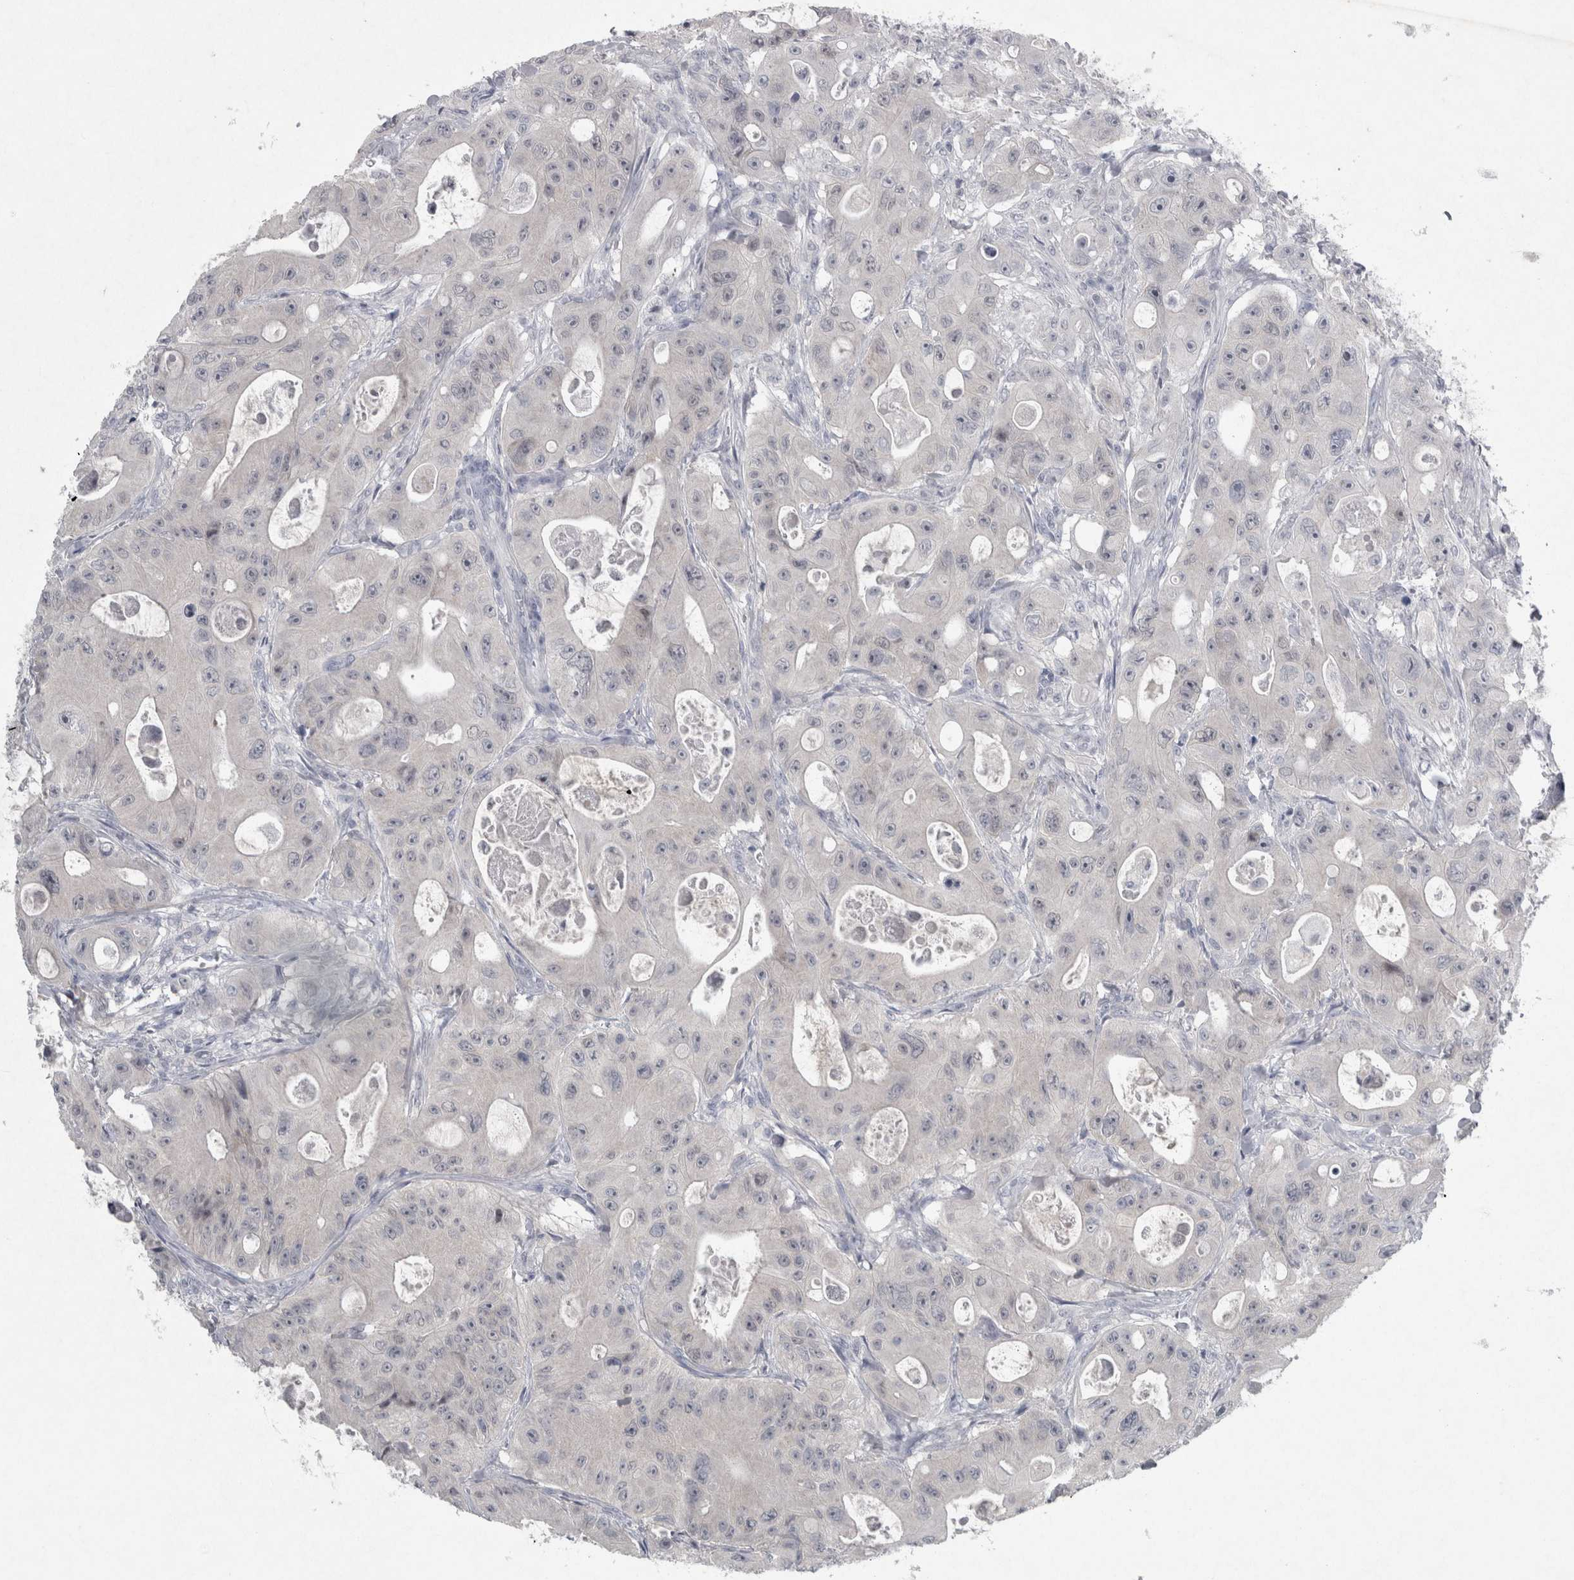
{"staining": {"intensity": "negative", "quantity": "none", "location": "none"}, "tissue": "colorectal cancer", "cell_type": "Tumor cells", "image_type": "cancer", "snomed": [{"axis": "morphology", "description": "Adenocarcinoma, NOS"}, {"axis": "topography", "description": "Colon"}], "caption": "High magnification brightfield microscopy of colorectal cancer stained with DAB (3,3'-diaminobenzidine) (brown) and counterstained with hematoxylin (blue): tumor cells show no significant staining.", "gene": "PDX1", "patient": {"sex": "female", "age": 46}}